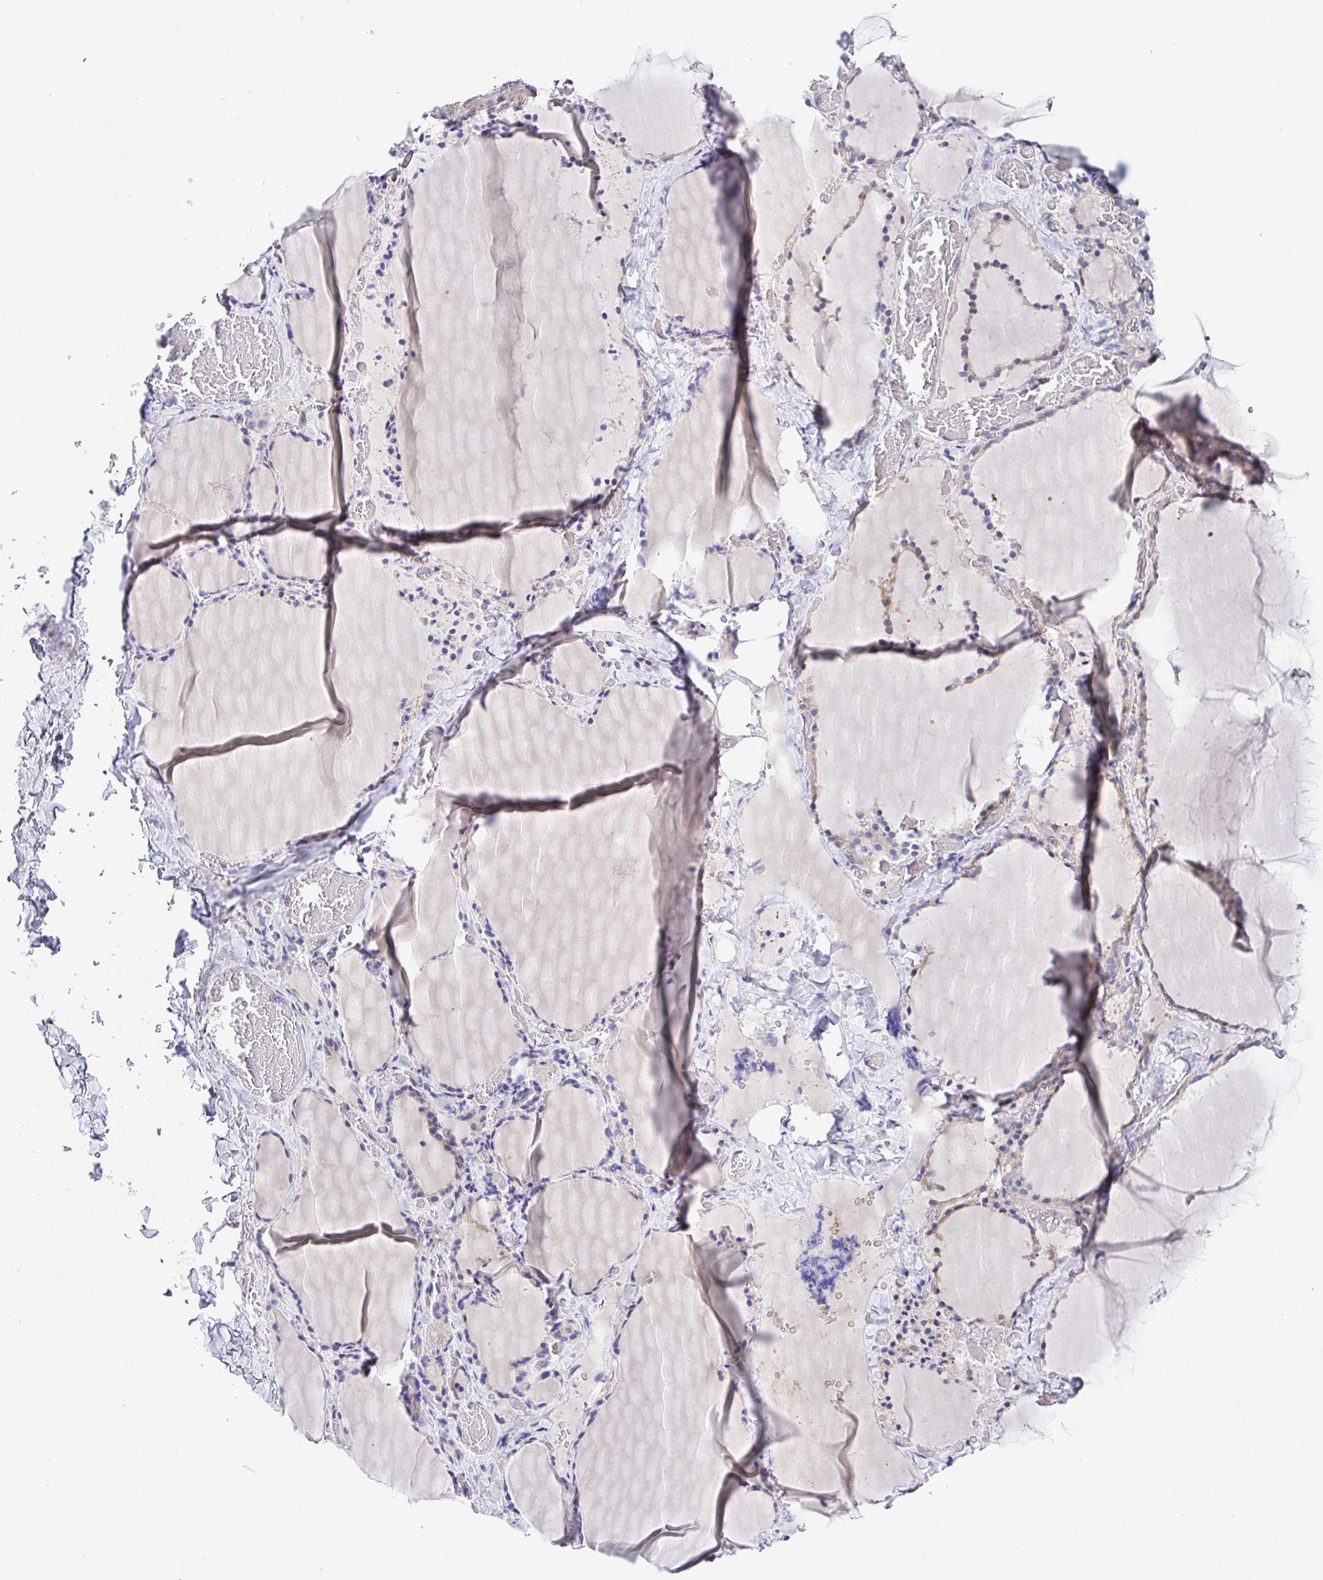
{"staining": {"intensity": "weak", "quantity": "25%-75%", "location": "cytoplasmic/membranous"}, "tissue": "thyroid gland", "cell_type": "Glandular cells", "image_type": "normal", "snomed": [{"axis": "morphology", "description": "Normal tissue, NOS"}, {"axis": "topography", "description": "Thyroid gland"}], "caption": "Glandular cells show low levels of weak cytoplasmic/membranous expression in approximately 25%-75% of cells in benign thyroid gland. Using DAB (brown) and hematoxylin (blue) stains, captured at high magnification using brightfield microscopy.", "gene": "TIMELESS", "patient": {"sex": "female", "age": 22}}